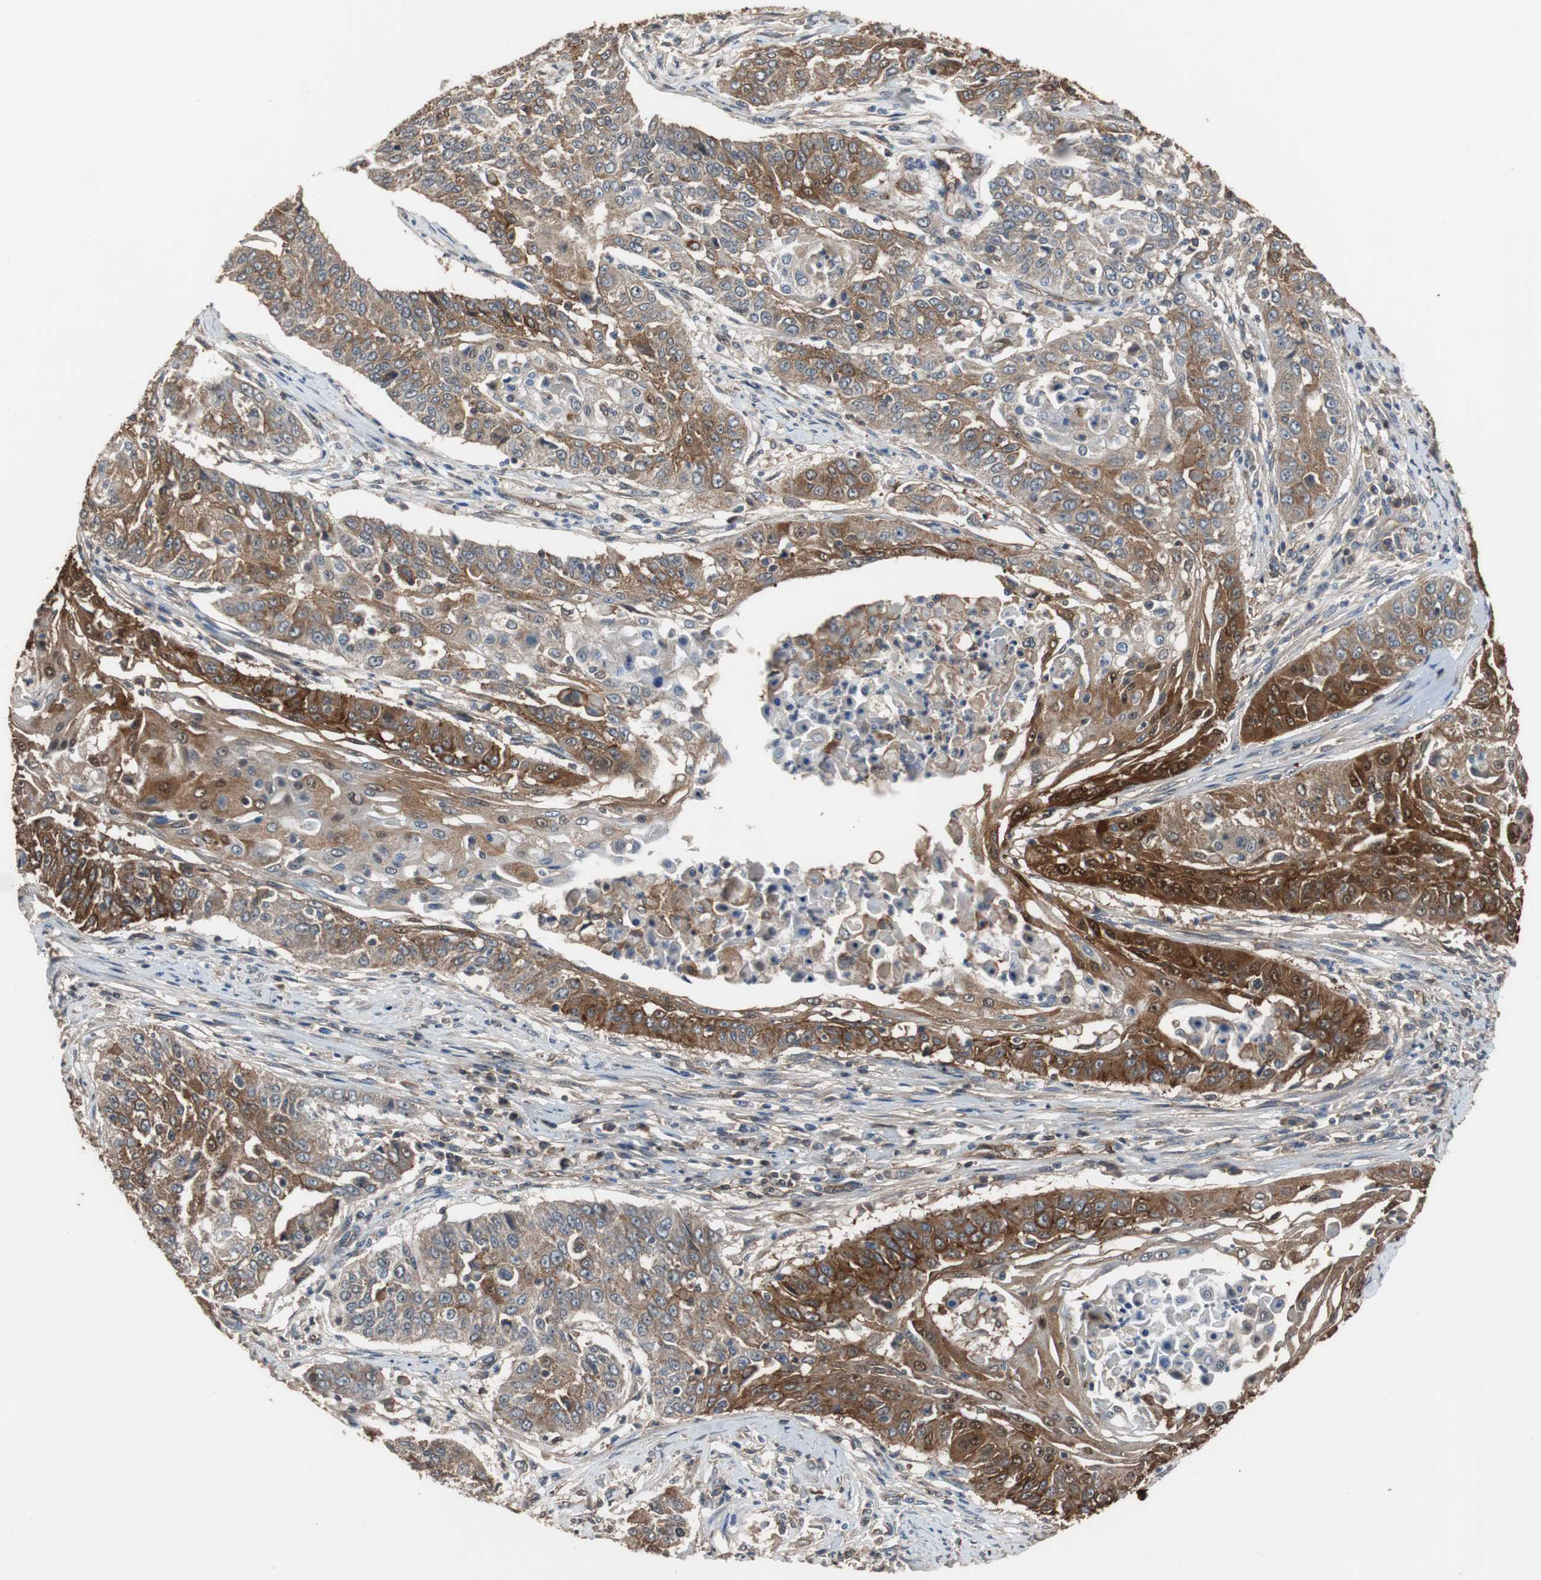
{"staining": {"intensity": "strong", "quantity": ">75%", "location": "cytoplasmic/membranous"}, "tissue": "cervical cancer", "cell_type": "Tumor cells", "image_type": "cancer", "snomed": [{"axis": "morphology", "description": "Squamous cell carcinoma, NOS"}, {"axis": "topography", "description": "Cervix"}], "caption": "This image shows immunohistochemistry staining of cervical cancer (squamous cell carcinoma), with high strong cytoplasmic/membranous expression in about >75% of tumor cells.", "gene": "NDRG1", "patient": {"sex": "female", "age": 33}}